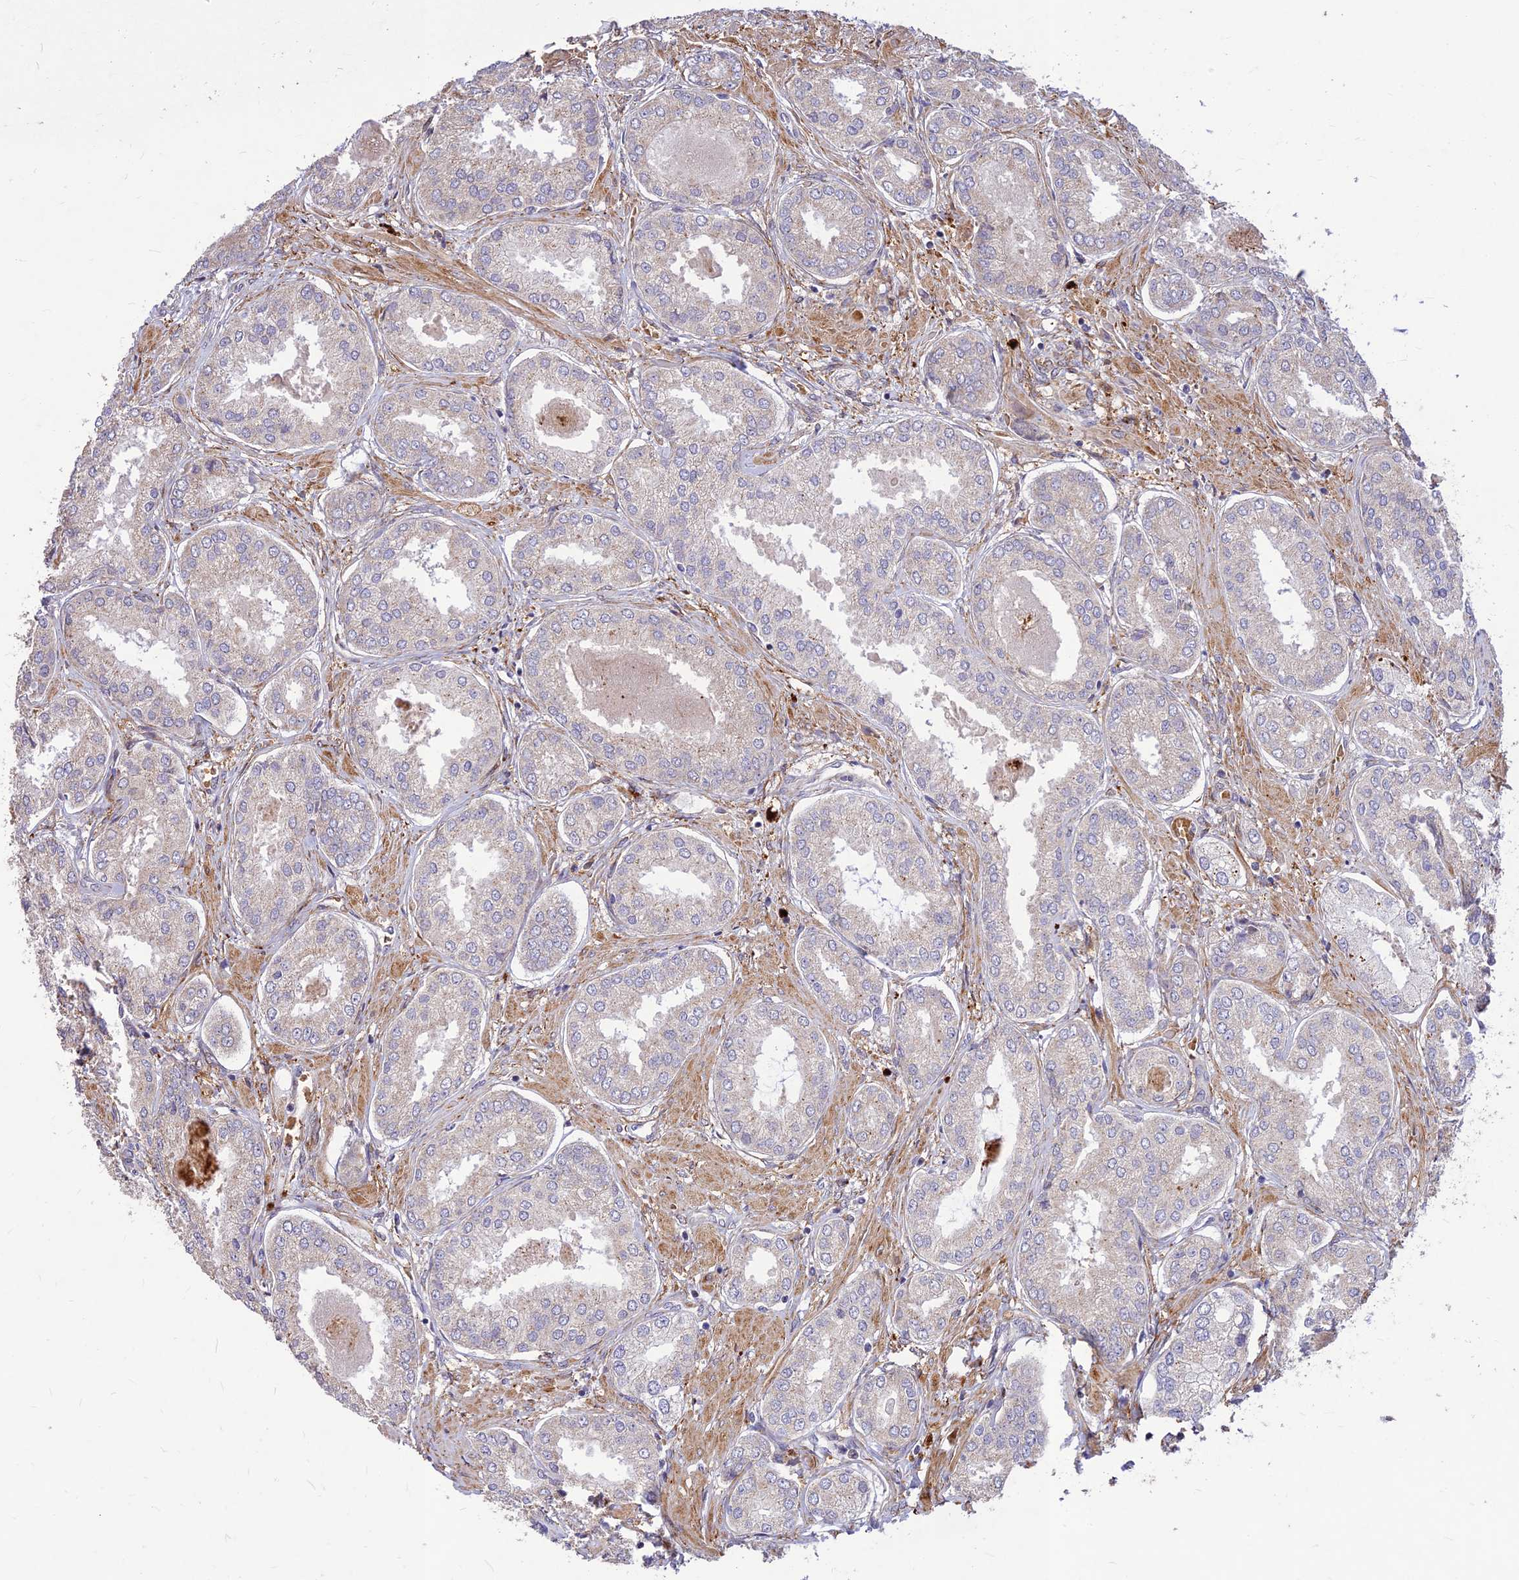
{"staining": {"intensity": "negative", "quantity": "none", "location": "none"}, "tissue": "prostate cancer", "cell_type": "Tumor cells", "image_type": "cancer", "snomed": [{"axis": "morphology", "description": "Adenocarcinoma, Low grade"}, {"axis": "topography", "description": "Prostate"}], "caption": "Human prostate cancer stained for a protein using immunohistochemistry (IHC) demonstrates no positivity in tumor cells.", "gene": "PPP1R11", "patient": {"sex": "male", "age": 68}}